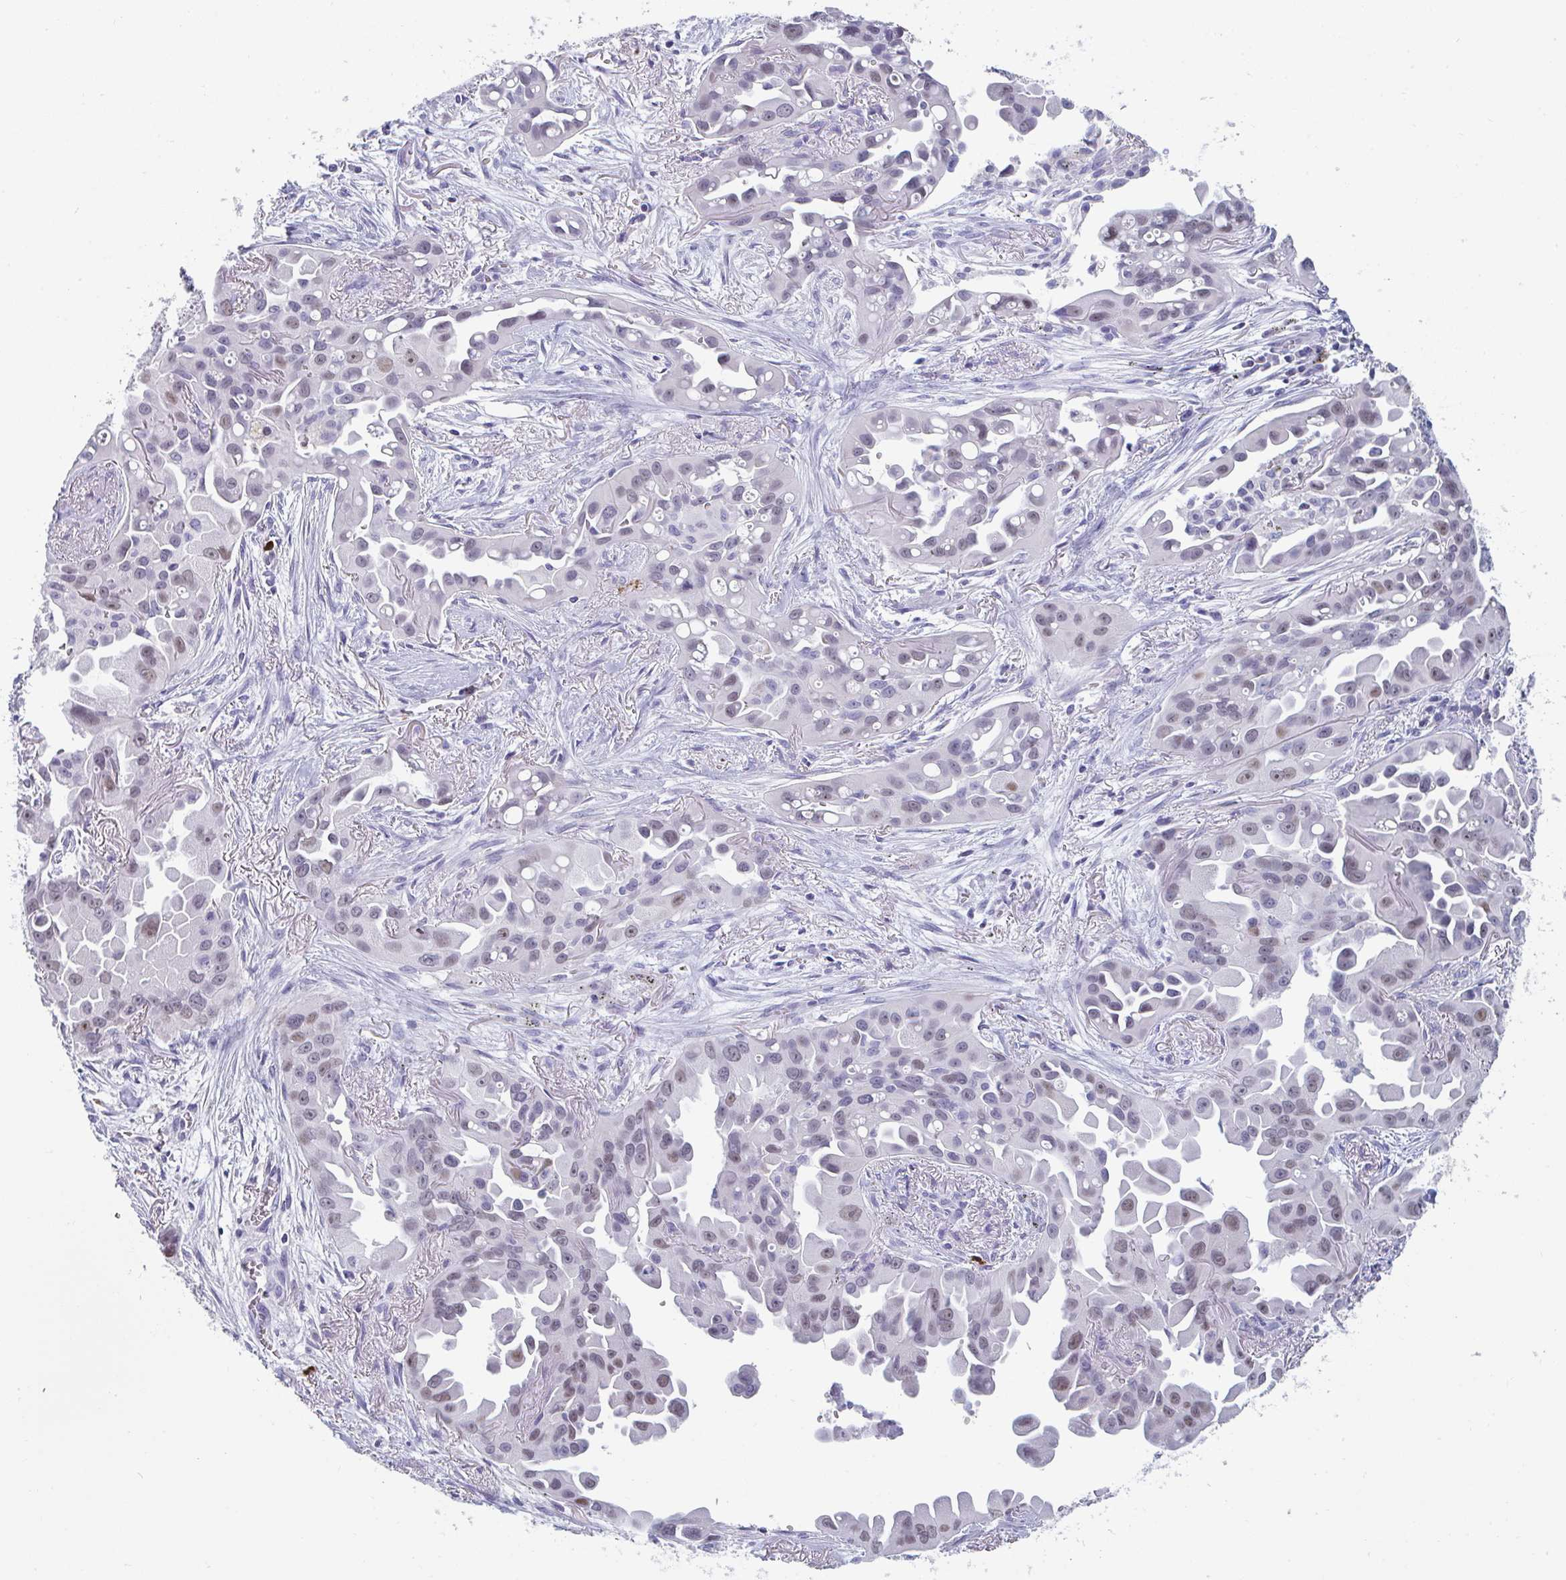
{"staining": {"intensity": "weak", "quantity": "25%-75%", "location": "nuclear"}, "tissue": "lung cancer", "cell_type": "Tumor cells", "image_type": "cancer", "snomed": [{"axis": "morphology", "description": "Adenocarcinoma, NOS"}, {"axis": "topography", "description": "Lung"}], "caption": "Immunohistochemical staining of human lung cancer shows weak nuclear protein staining in about 25%-75% of tumor cells.", "gene": "RUBCN", "patient": {"sex": "male", "age": 68}}